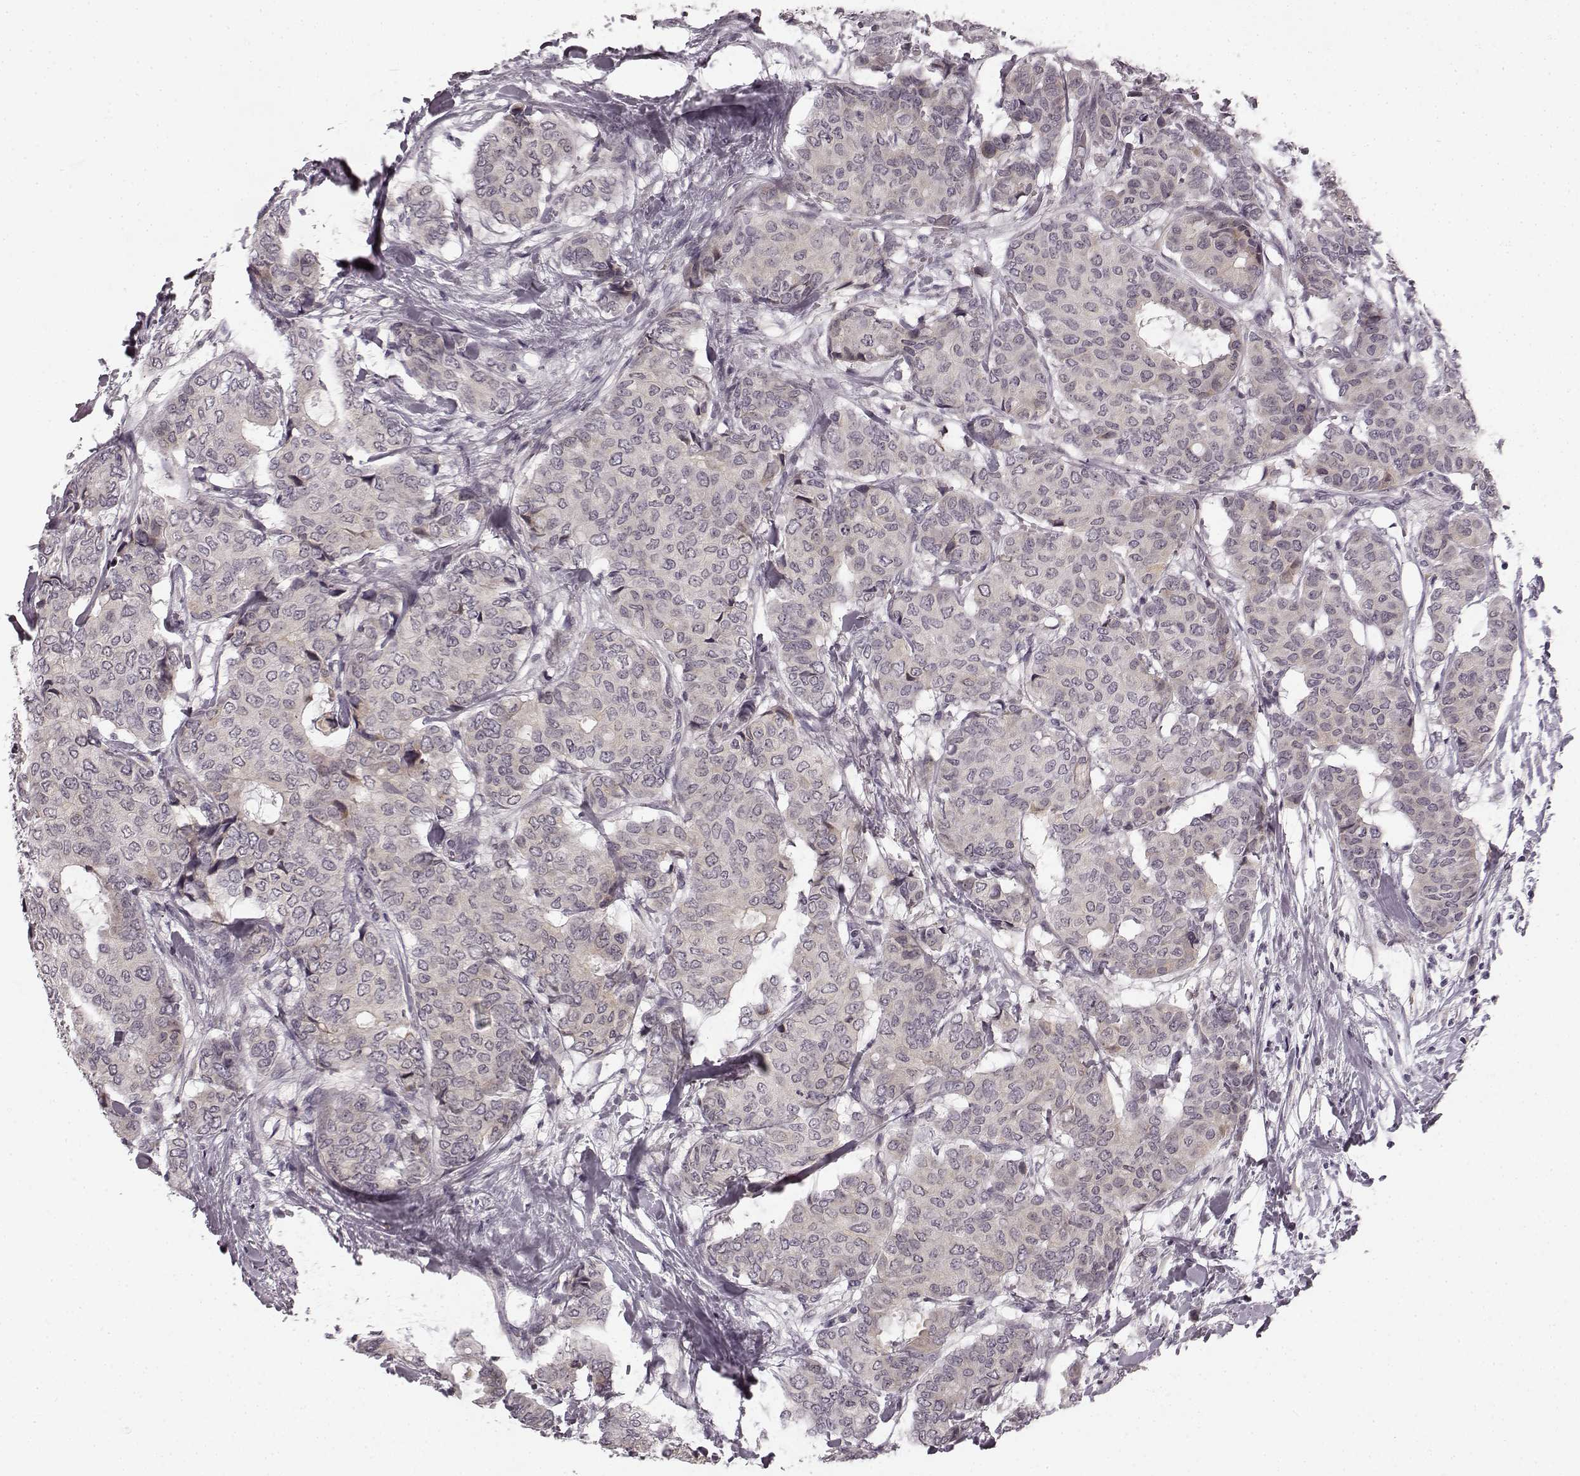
{"staining": {"intensity": "negative", "quantity": "none", "location": "none"}, "tissue": "breast cancer", "cell_type": "Tumor cells", "image_type": "cancer", "snomed": [{"axis": "morphology", "description": "Duct carcinoma"}, {"axis": "topography", "description": "Breast"}], "caption": "Immunohistochemistry (IHC) of human infiltrating ductal carcinoma (breast) reveals no positivity in tumor cells.", "gene": "FAM234B", "patient": {"sex": "female", "age": 75}}